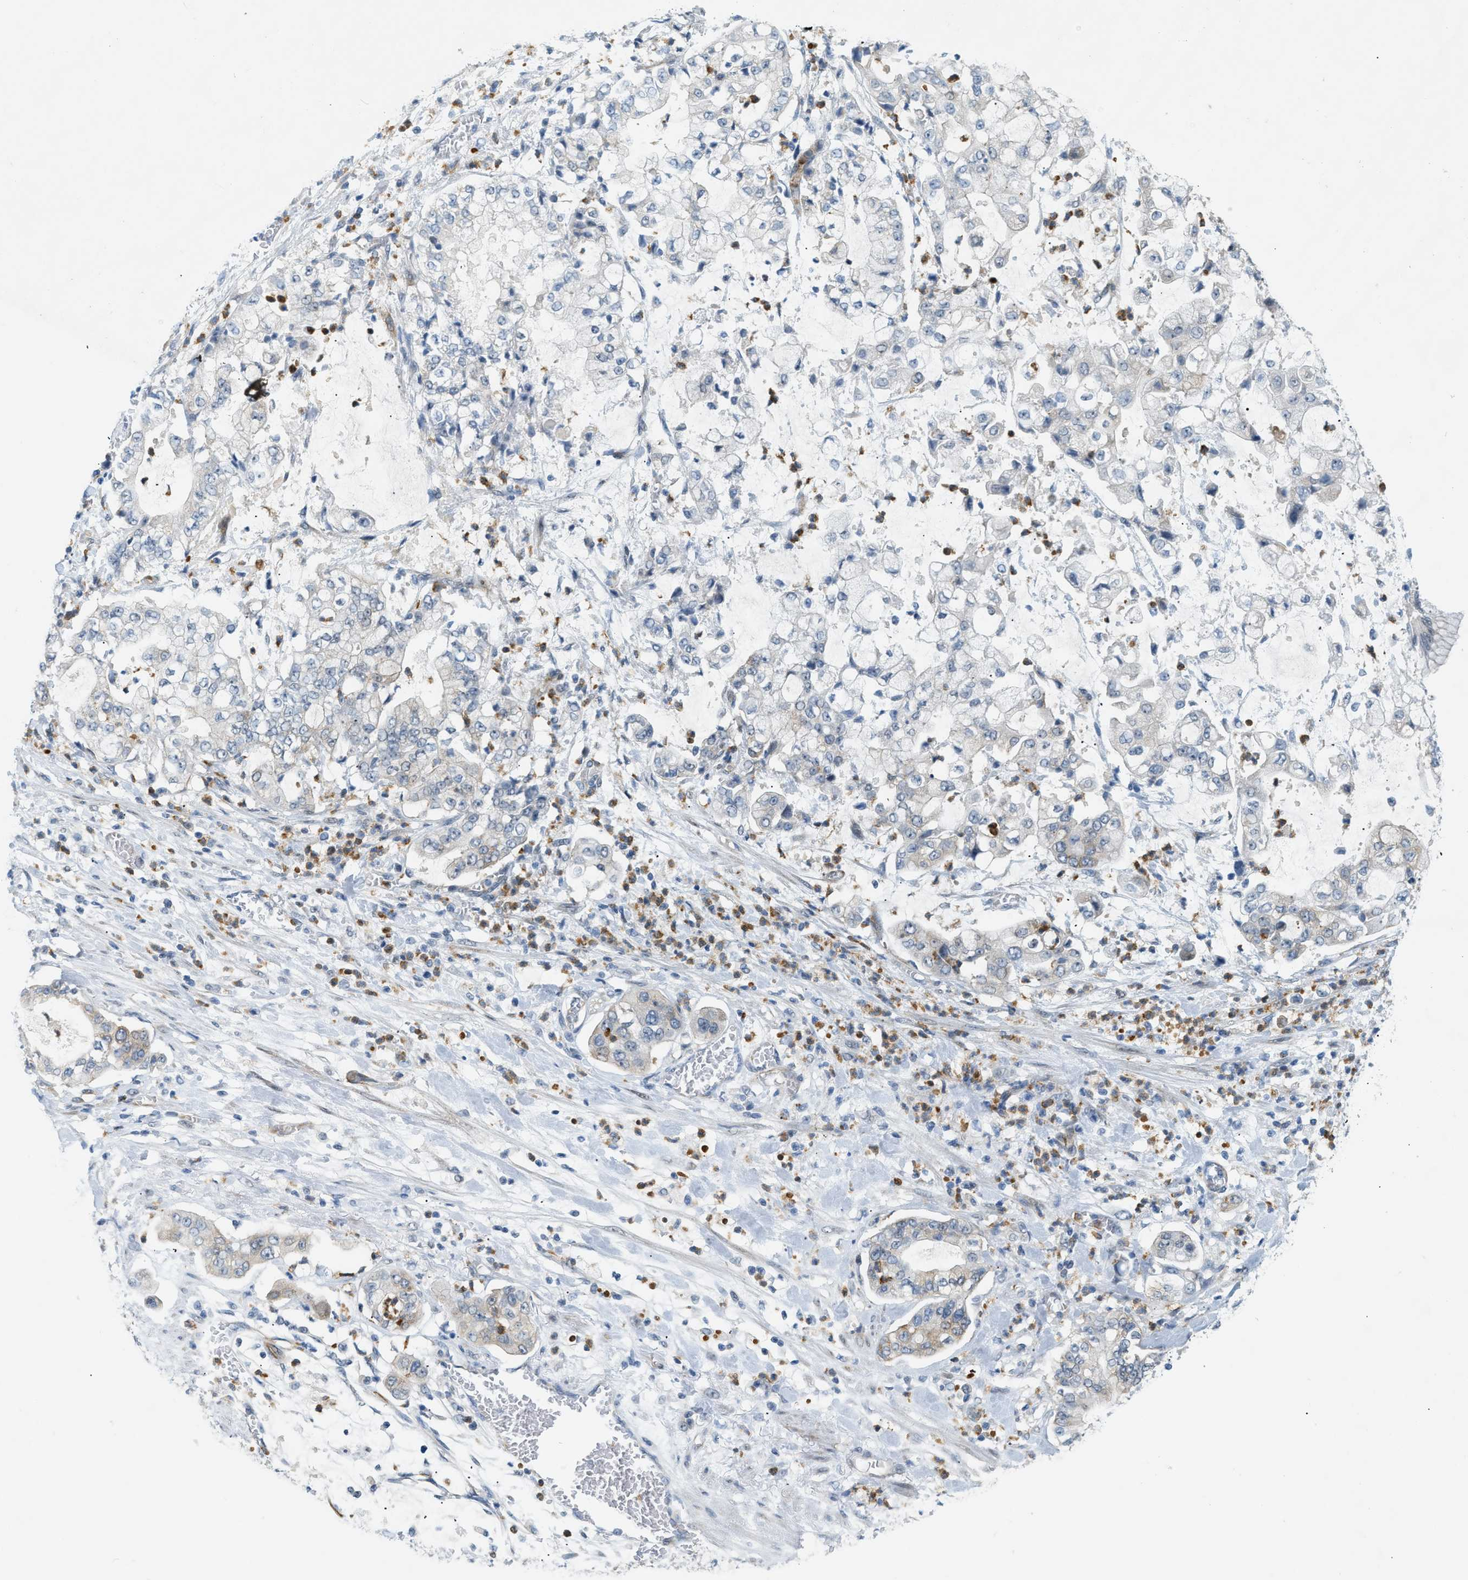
{"staining": {"intensity": "weak", "quantity": "<25%", "location": "cytoplasmic/membranous"}, "tissue": "stomach cancer", "cell_type": "Tumor cells", "image_type": "cancer", "snomed": [{"axis": "morphology", "description": "Adenocarcinoma, NOS"}, {"axis": "topography", "description": "Stomach"}], "caption": "IHC of human stomach cancer (adenocarcinoma) reveals no expression in tumor cells.", "gene": "ZNF408", "patient": {"sex": "male", "age": 76}}